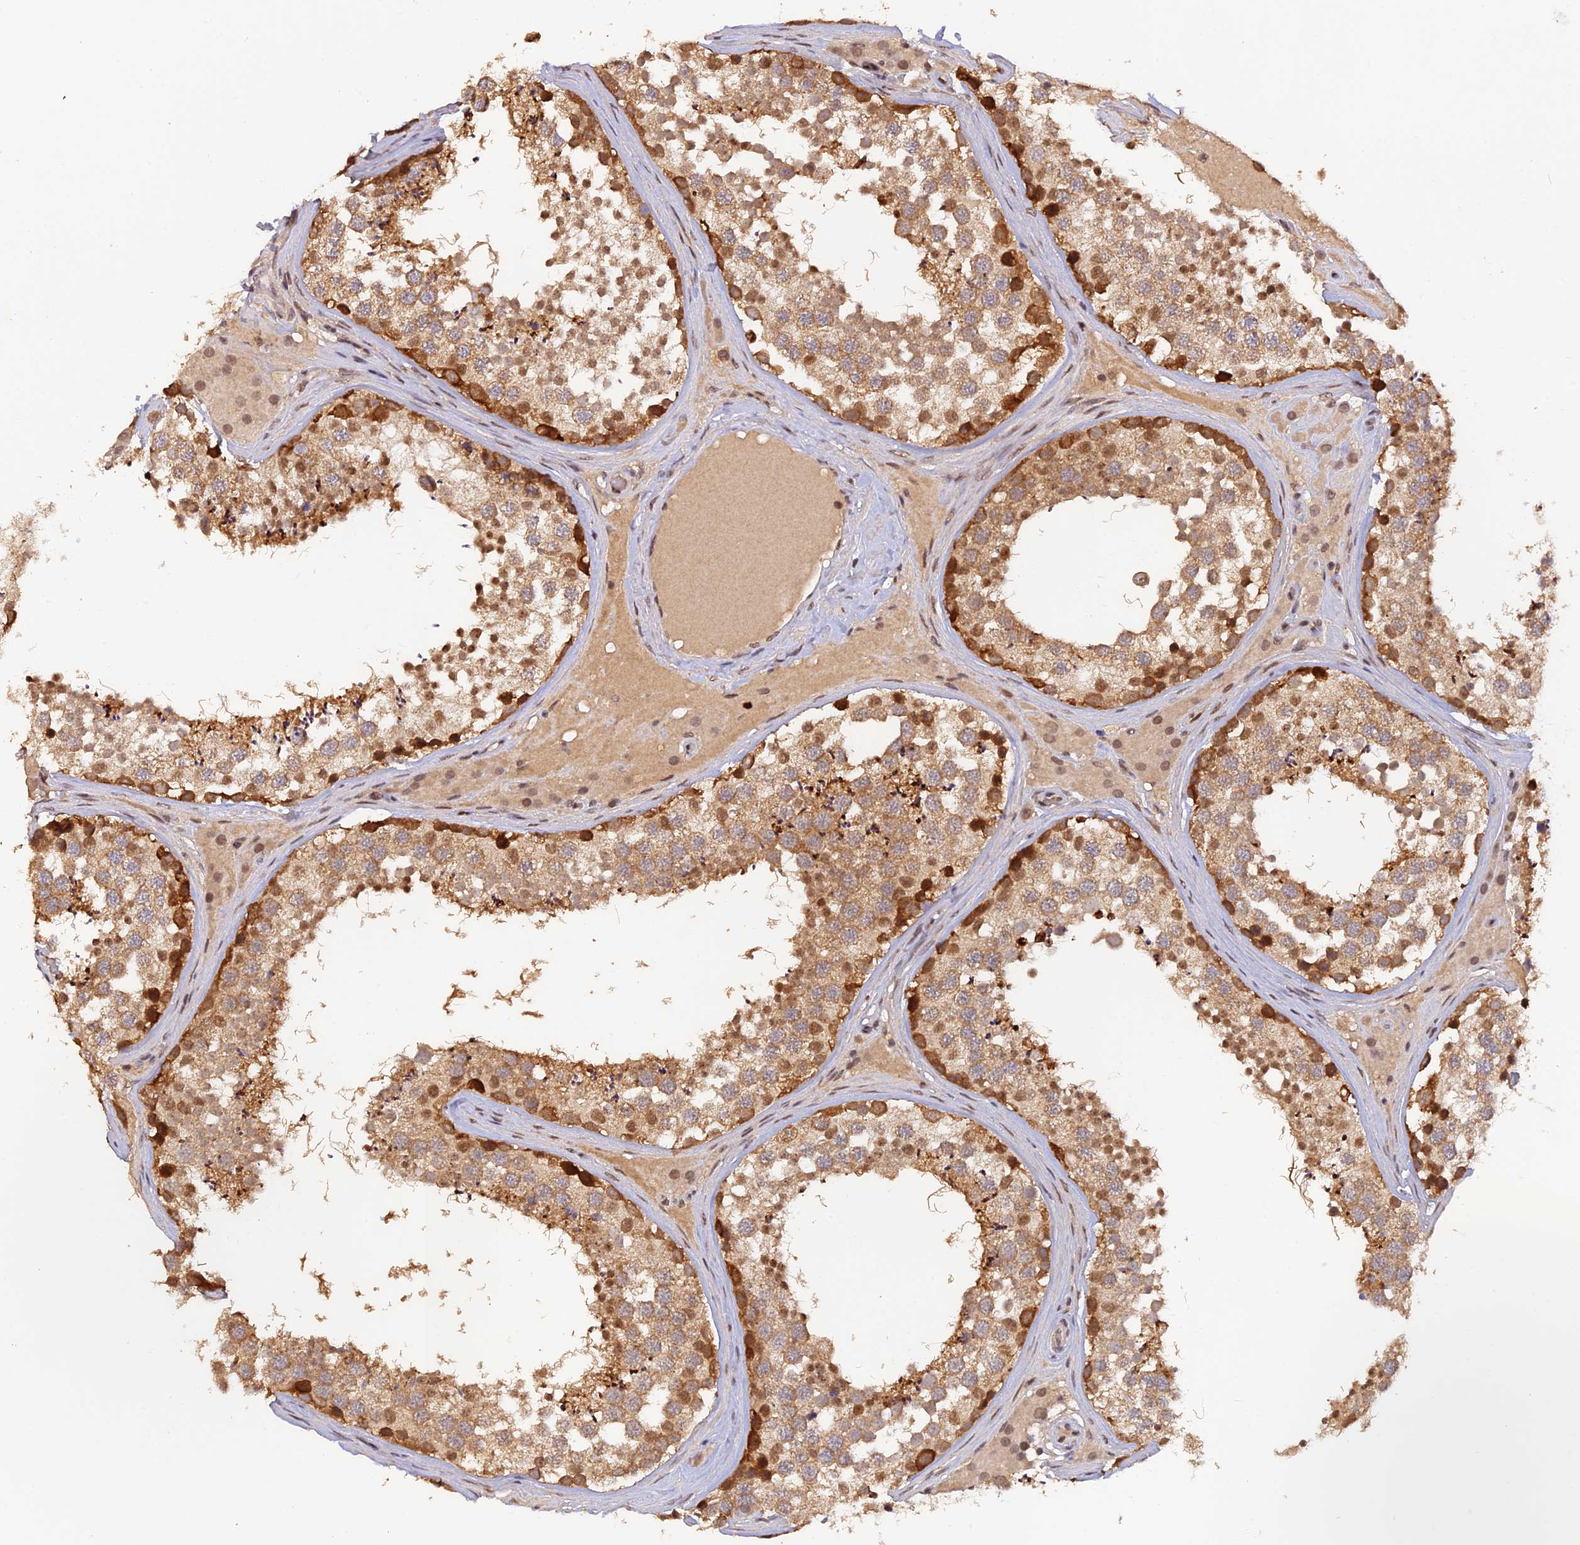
{"staining": {"intensity": "strong", "quantity": "25%-75%", "location": "cytoplasmic/membranous,nuclear"}, "tissue": "testis", "cell_type": "Cells in seminiferous ducts", "image_type": "normal", "snomed": [{"axis": "morphology", "description": "Normal tissue, NOS"}, {"axis": "topography", "description": "Testis"}], "caption": "The image exhibits immunohistochemical staining of benign testis. There is strong cytoplasmic/membranous,nuclear expression is appreciated in approximately 25%-75% of cells in seminiferous ducts. Nuclei are stained in blue.", "gene": "ZNF436", "patient": {"sex": "male", "age": 46}}